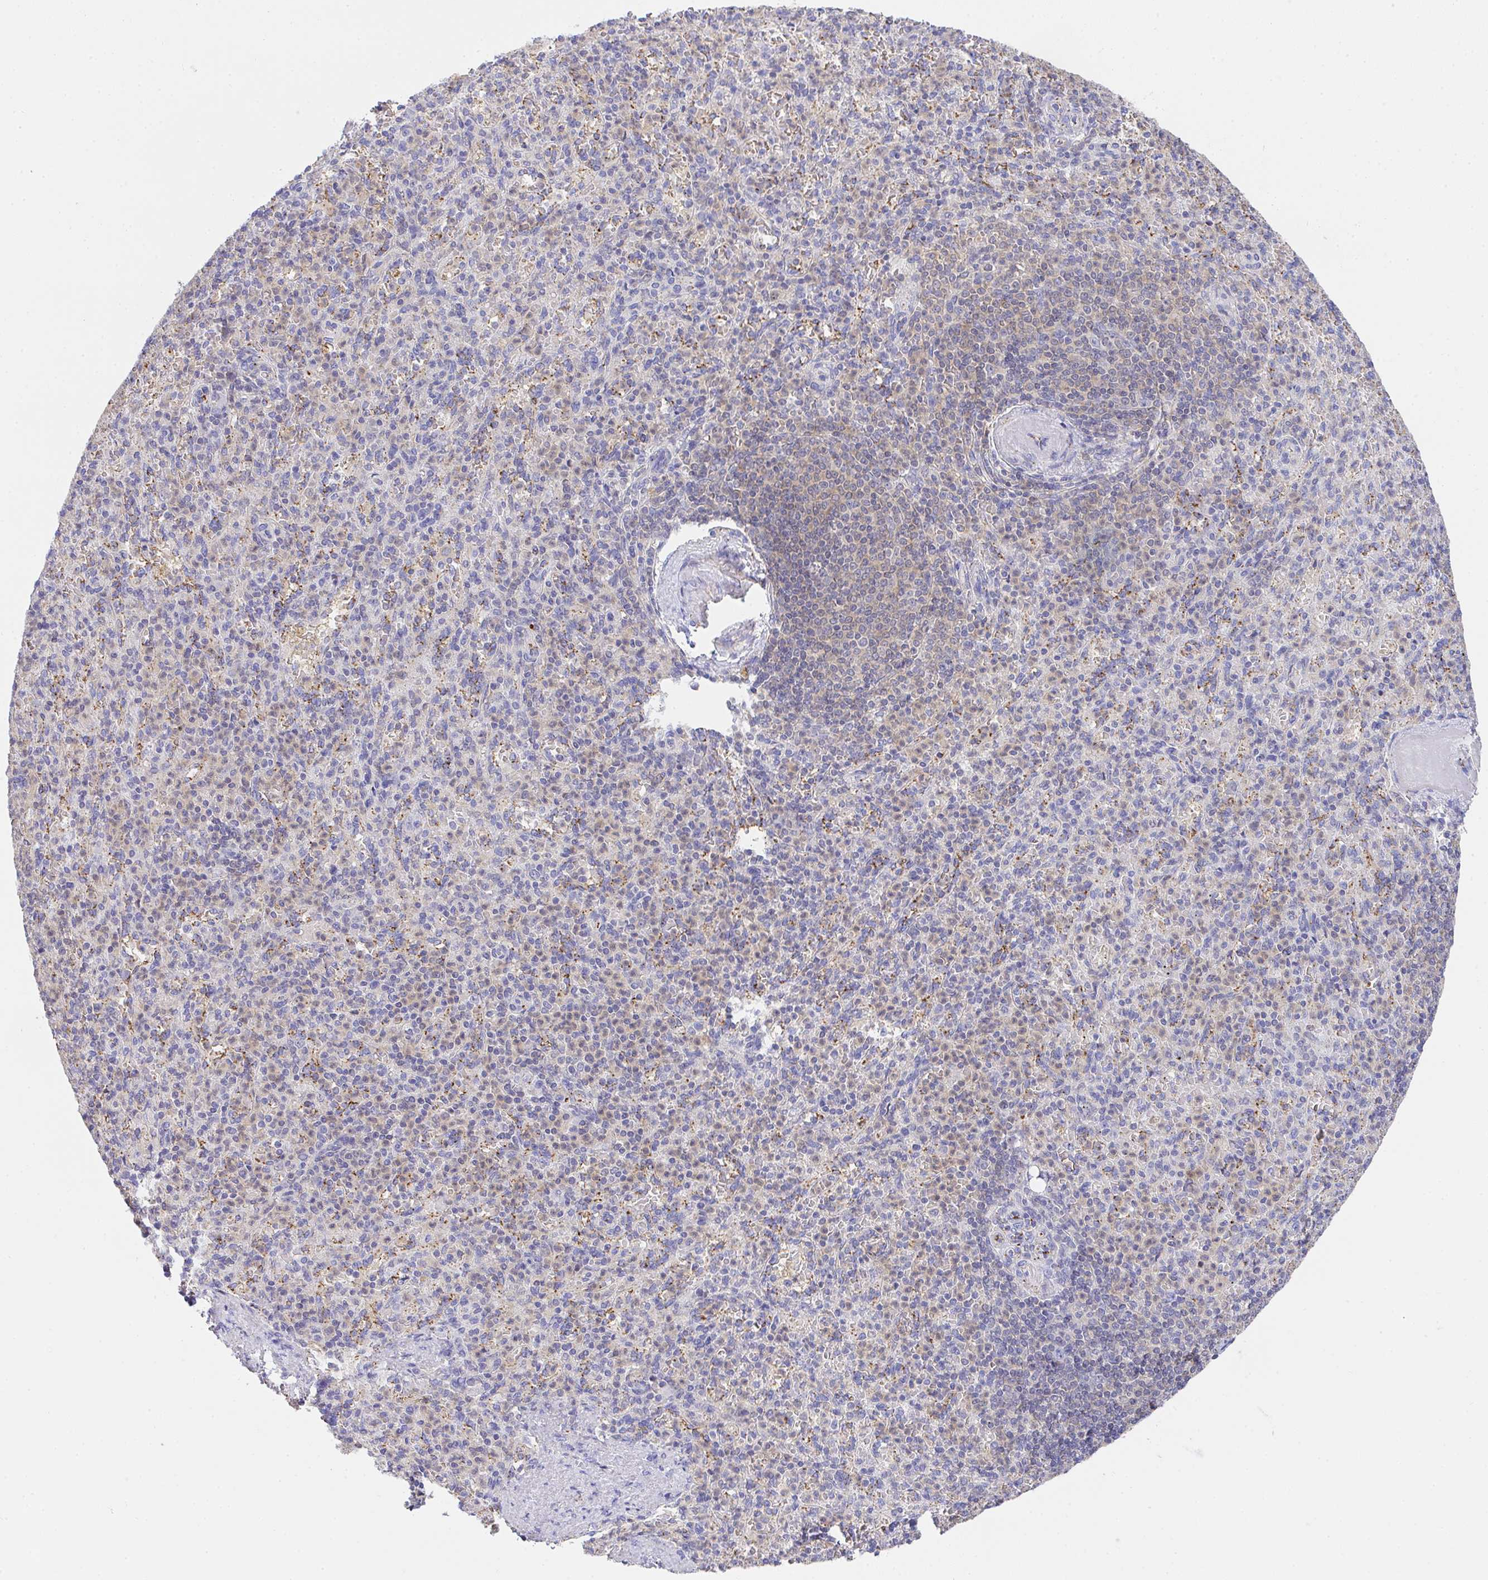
{"staining": {"intensity": "negative", "quantity": "none", "location": "none"}, "tissue": "spleen", "cell_type": "Cells in red pulp", "image_type": "normal", "snomed": [{"axis": "morphology", "description": "Normal tissue, NOS"}, {"axis": "topography", "description": "Spleen"}], "caption": "This is an immunohistochemistry (IHC) micrograph of benign spleen. There is no positivity in cells in red pulp.", "gene": "TNFAIP8", "patient": {"sex": "female", "age": 74}}